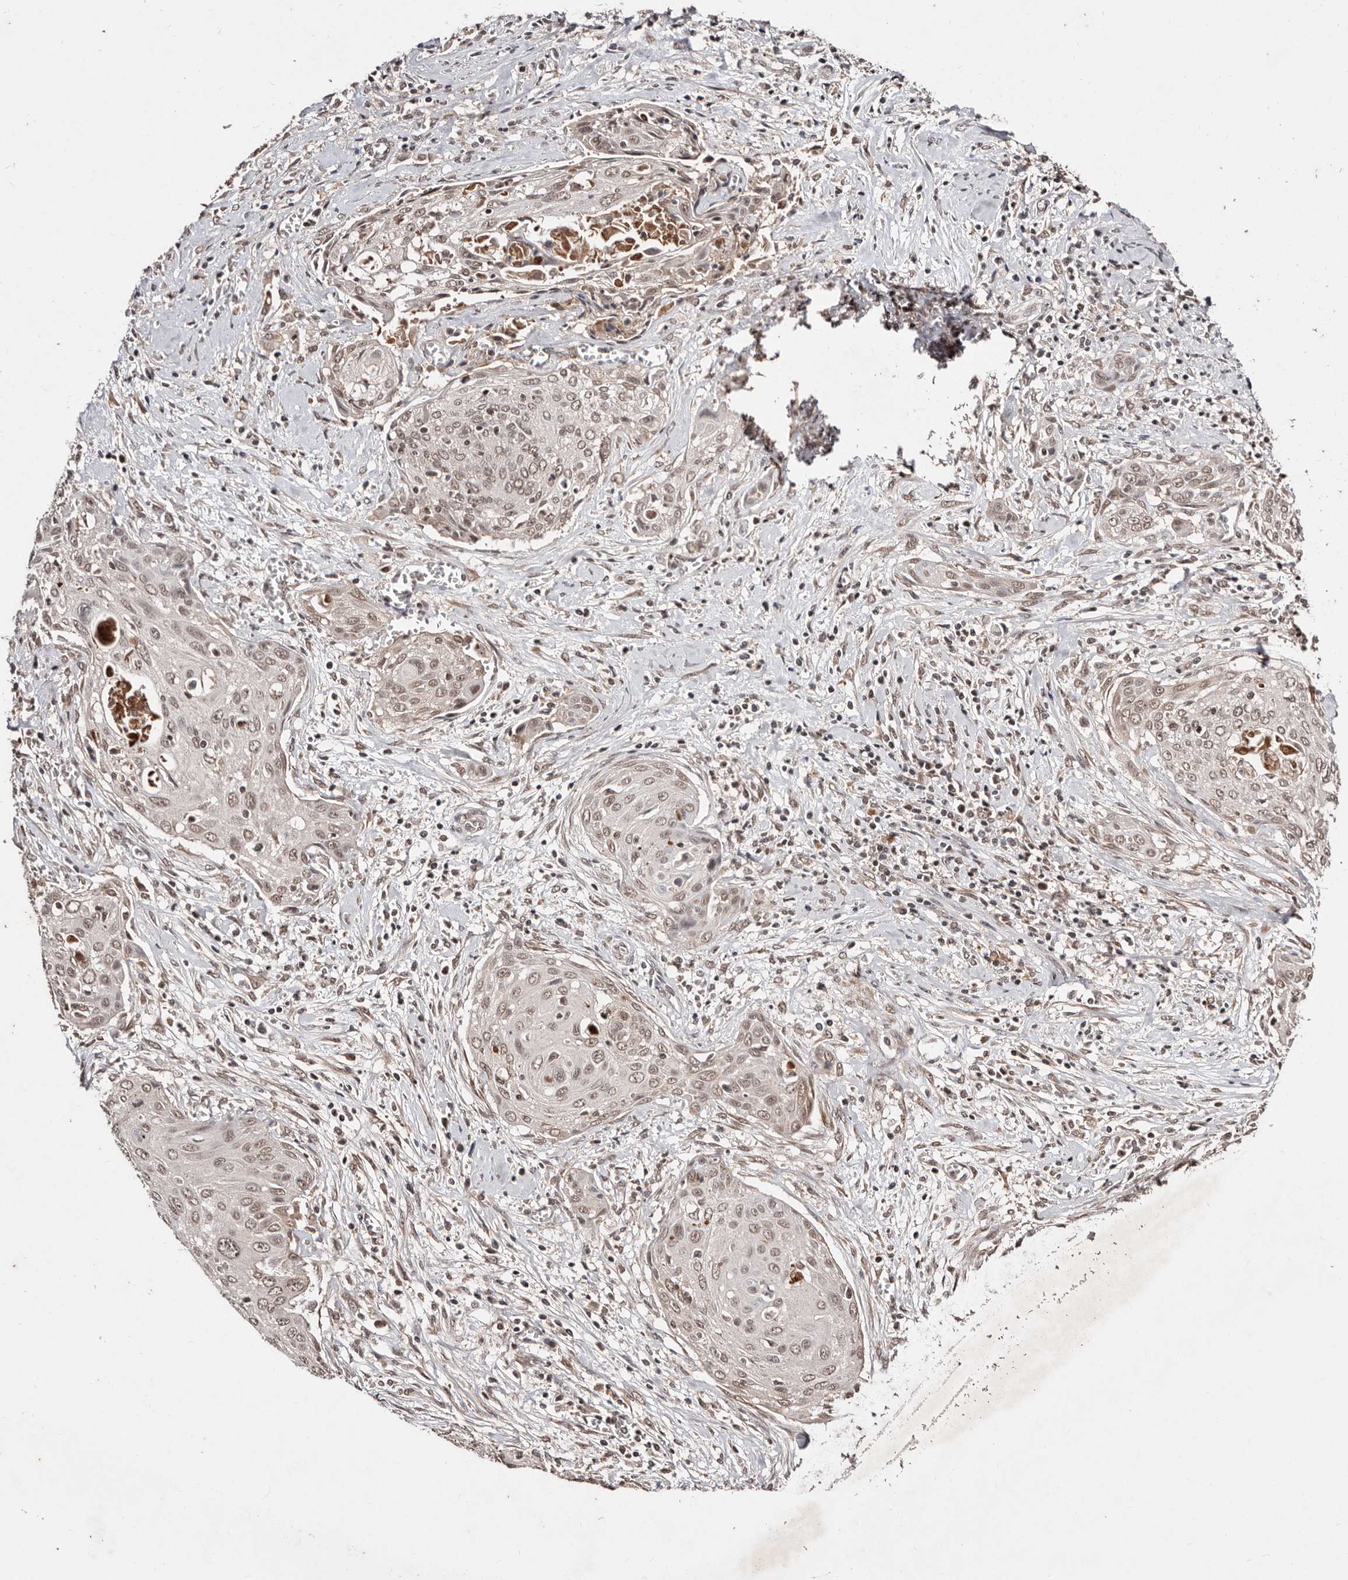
{"staining": {"intensity": "weak", "quantity": ">75%", "location": "nuclear"}, "tissue": "cervical cancer", "cell_type": "Tumor cells", "image_type": "cancer", "snomed": [{"axis": "morphology", "description": "Squamous cell carcinoma, NOS"}, {"axis": "topography", "description": "Cervix"}], "caption": "Protein staining by immunohistochemistry (IHC) displays weak nuclear staining in approximately >75% of tumor cells in cervical cancer (squamous cell carcinoma).", "gene": "BICRAL", "patient": {"sex": "female", "age": 55}}